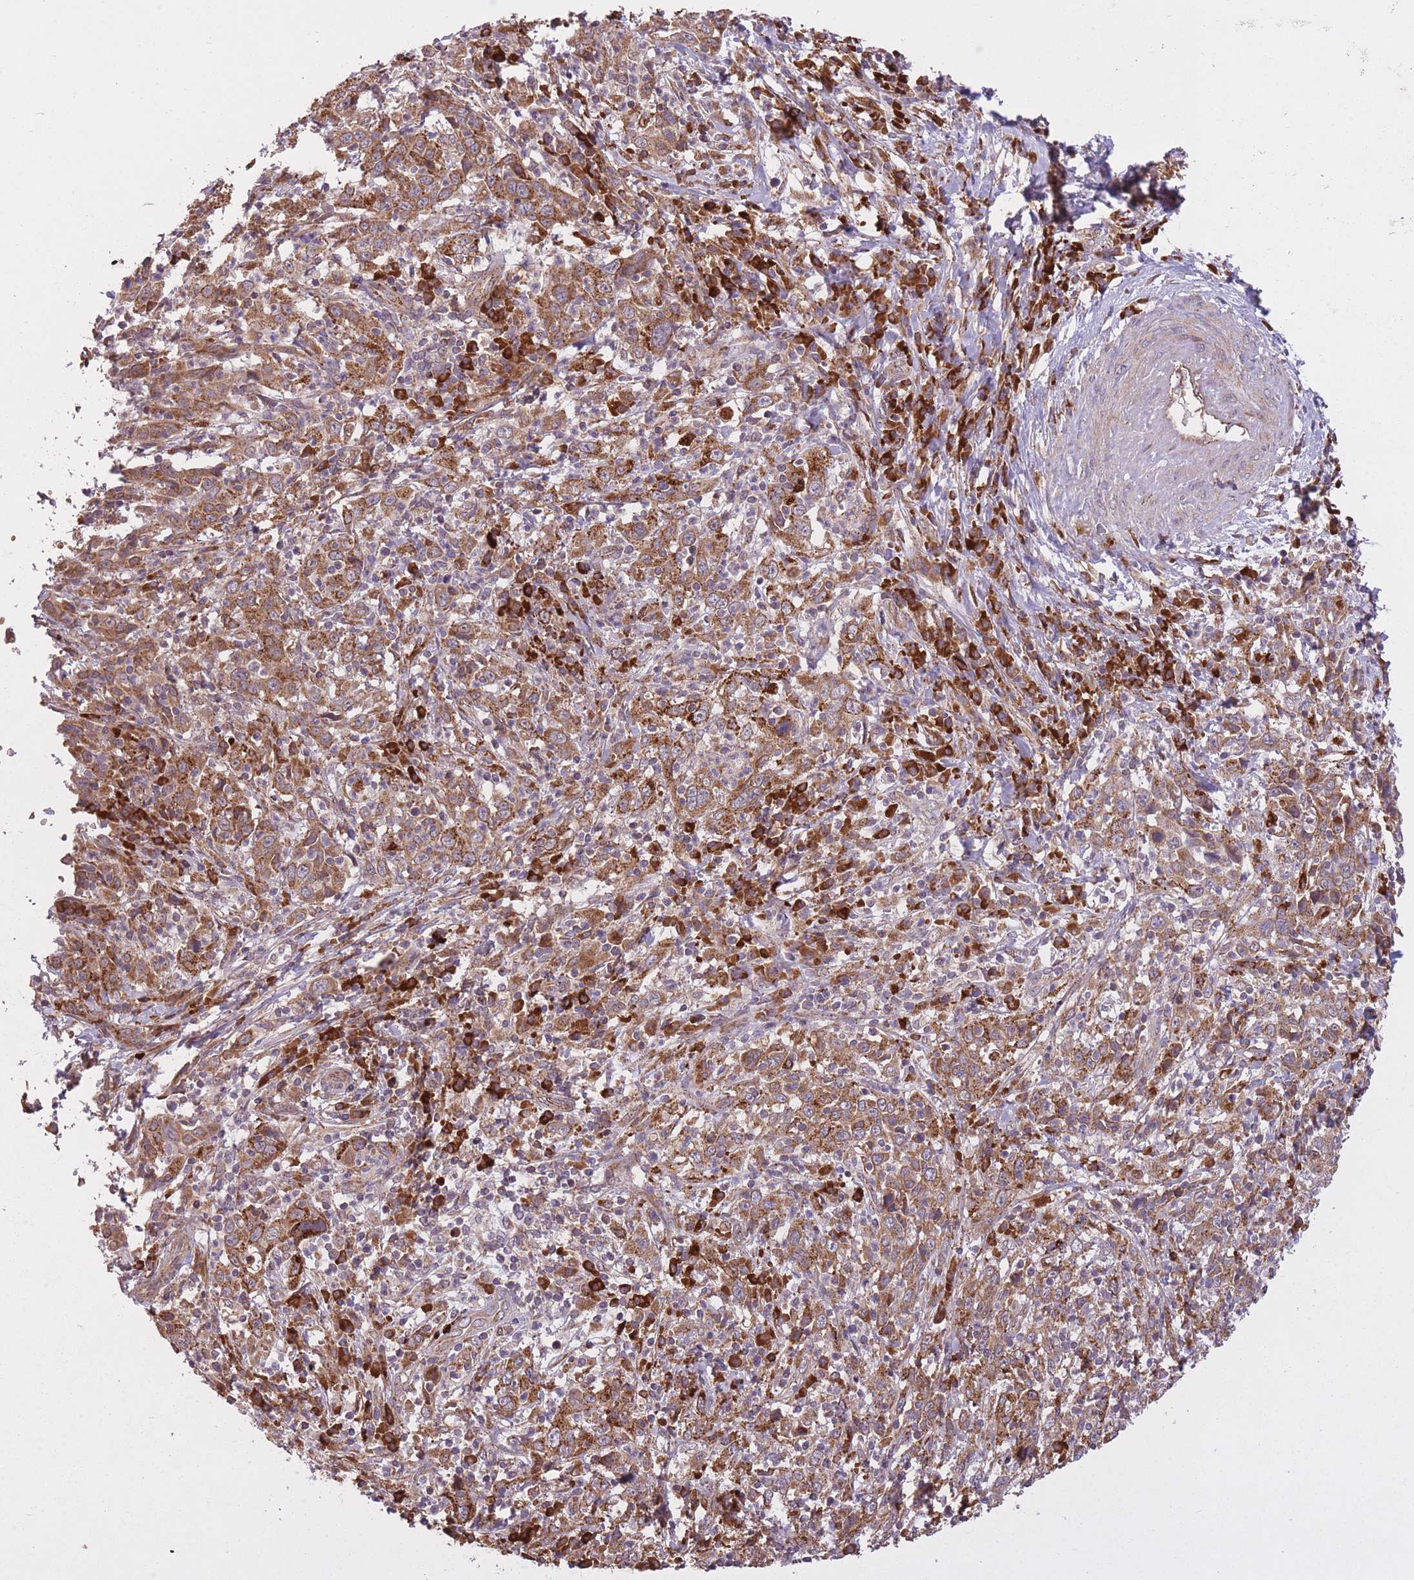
{"staining": {"intensity": "moderate", "quantity": ">75%", "location": "cytoplasmic/membranous"}, "tissue": "cervical cancer", "cell_type": "Tumor cells", "image_type": "cancer", "snomed": [{"axis": "morphology", "description": "Squamous cell carcinoma, NOS"}, {"axis": "topography", "description": "Cervix"}], "caption": "Cervical cancer was stained to show a protein in brown. There is medium levels of moderate cytoplasmic/membranous positivity in approximately >75% of tumor cells.", "gene": "POLR3F", "patient": {"sex": "female", "age": 46}}